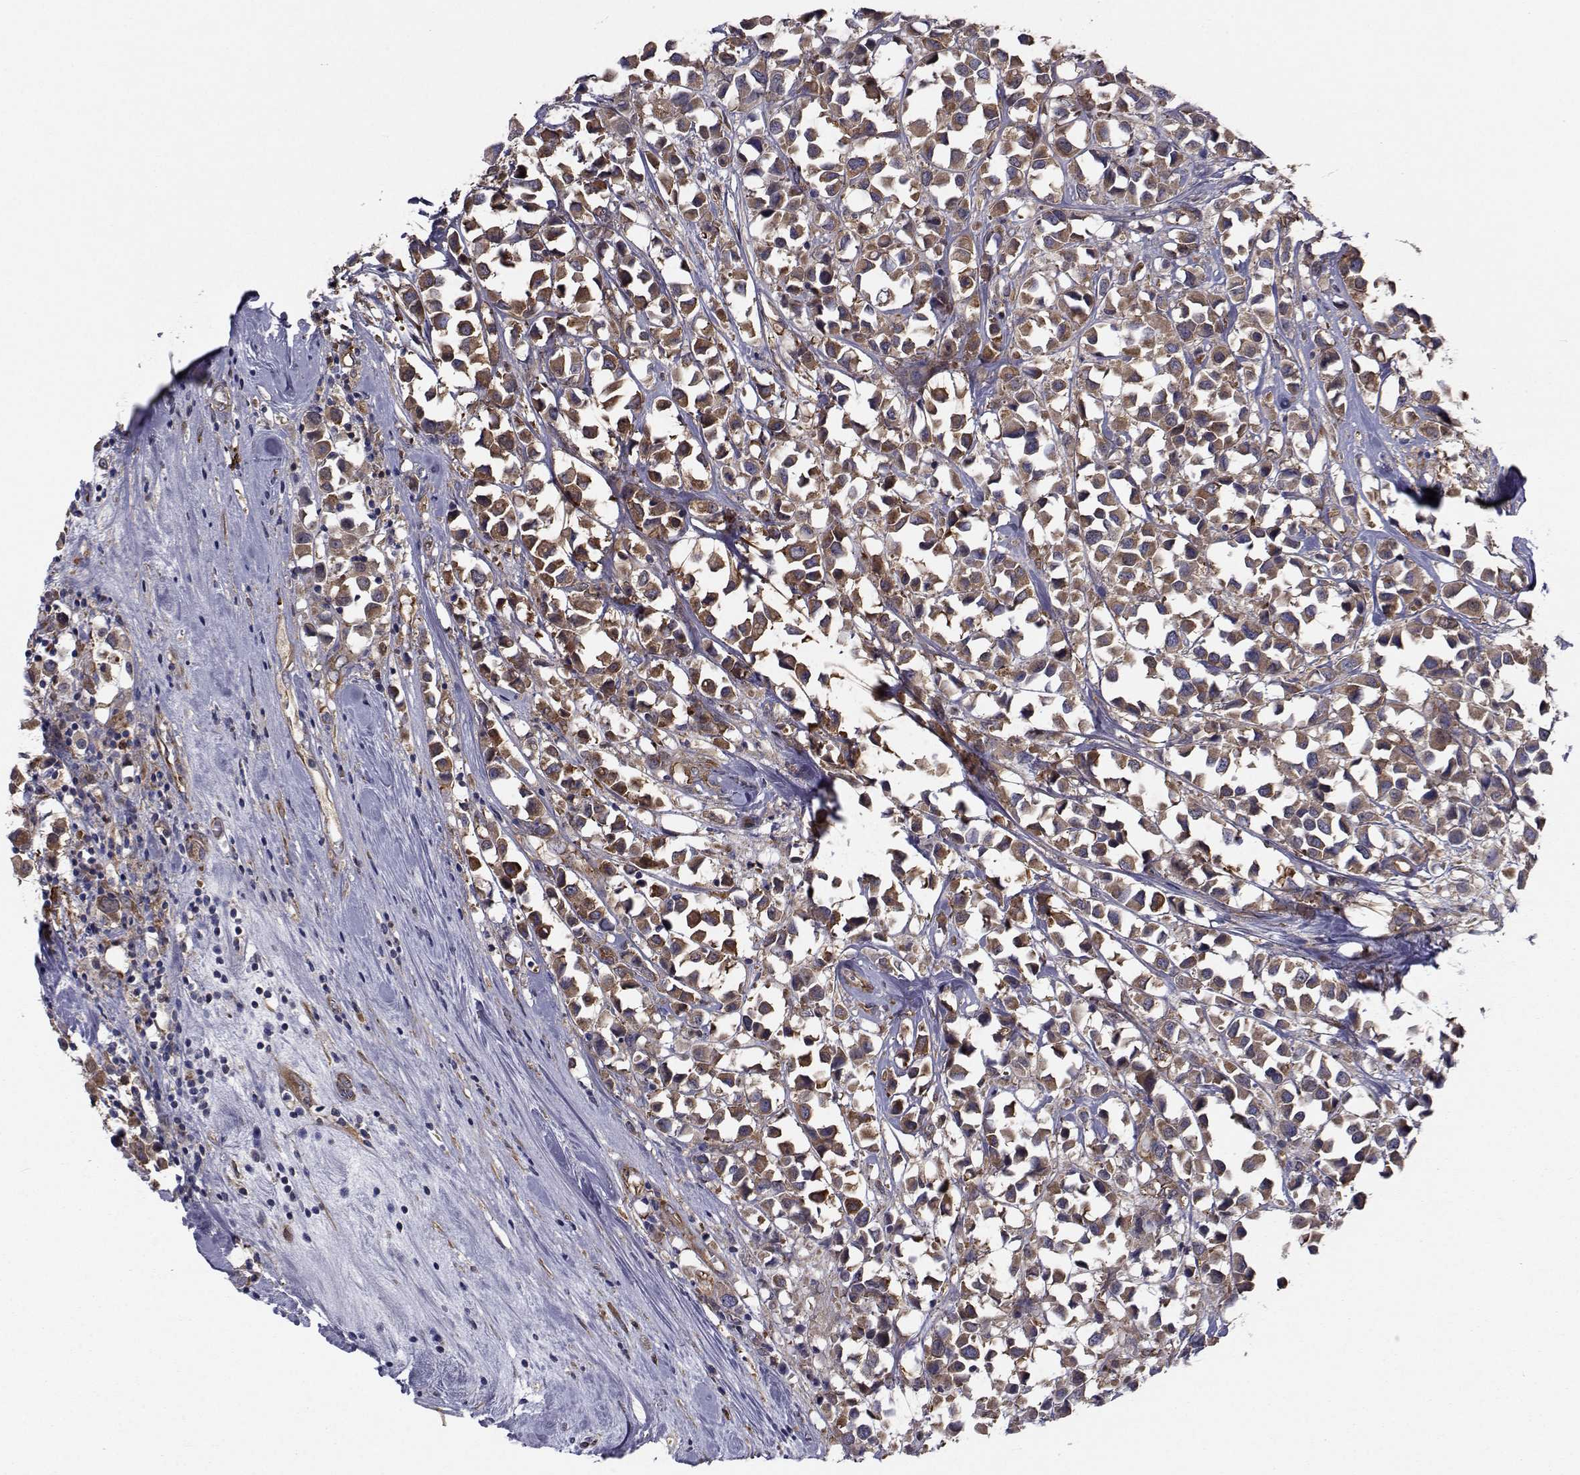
{"staining": {"intensity": "strong", "quantity": "25%-75%", "location": "cytoplasmic/membranous"}, "tissue": "breast cancer", "cell_type": "Tumor cells", "image_type": "cancer", "snomed": [{"axis": "morphology", "description": "Duct carcinoma"}, {"axis": "topography", "description": "Breast"}], "caption": "A high amount of strong cytoplasmic/membranous staining is seen in about 25%-75% of tumor cells in breast cancer tissue. (DAB (3,3'-diaminobenzidine) IHC, brown staining for protein, blue staining for nuclei).", "gene": "TRIP10", "patient": {"sex": "female", "age": 61}}